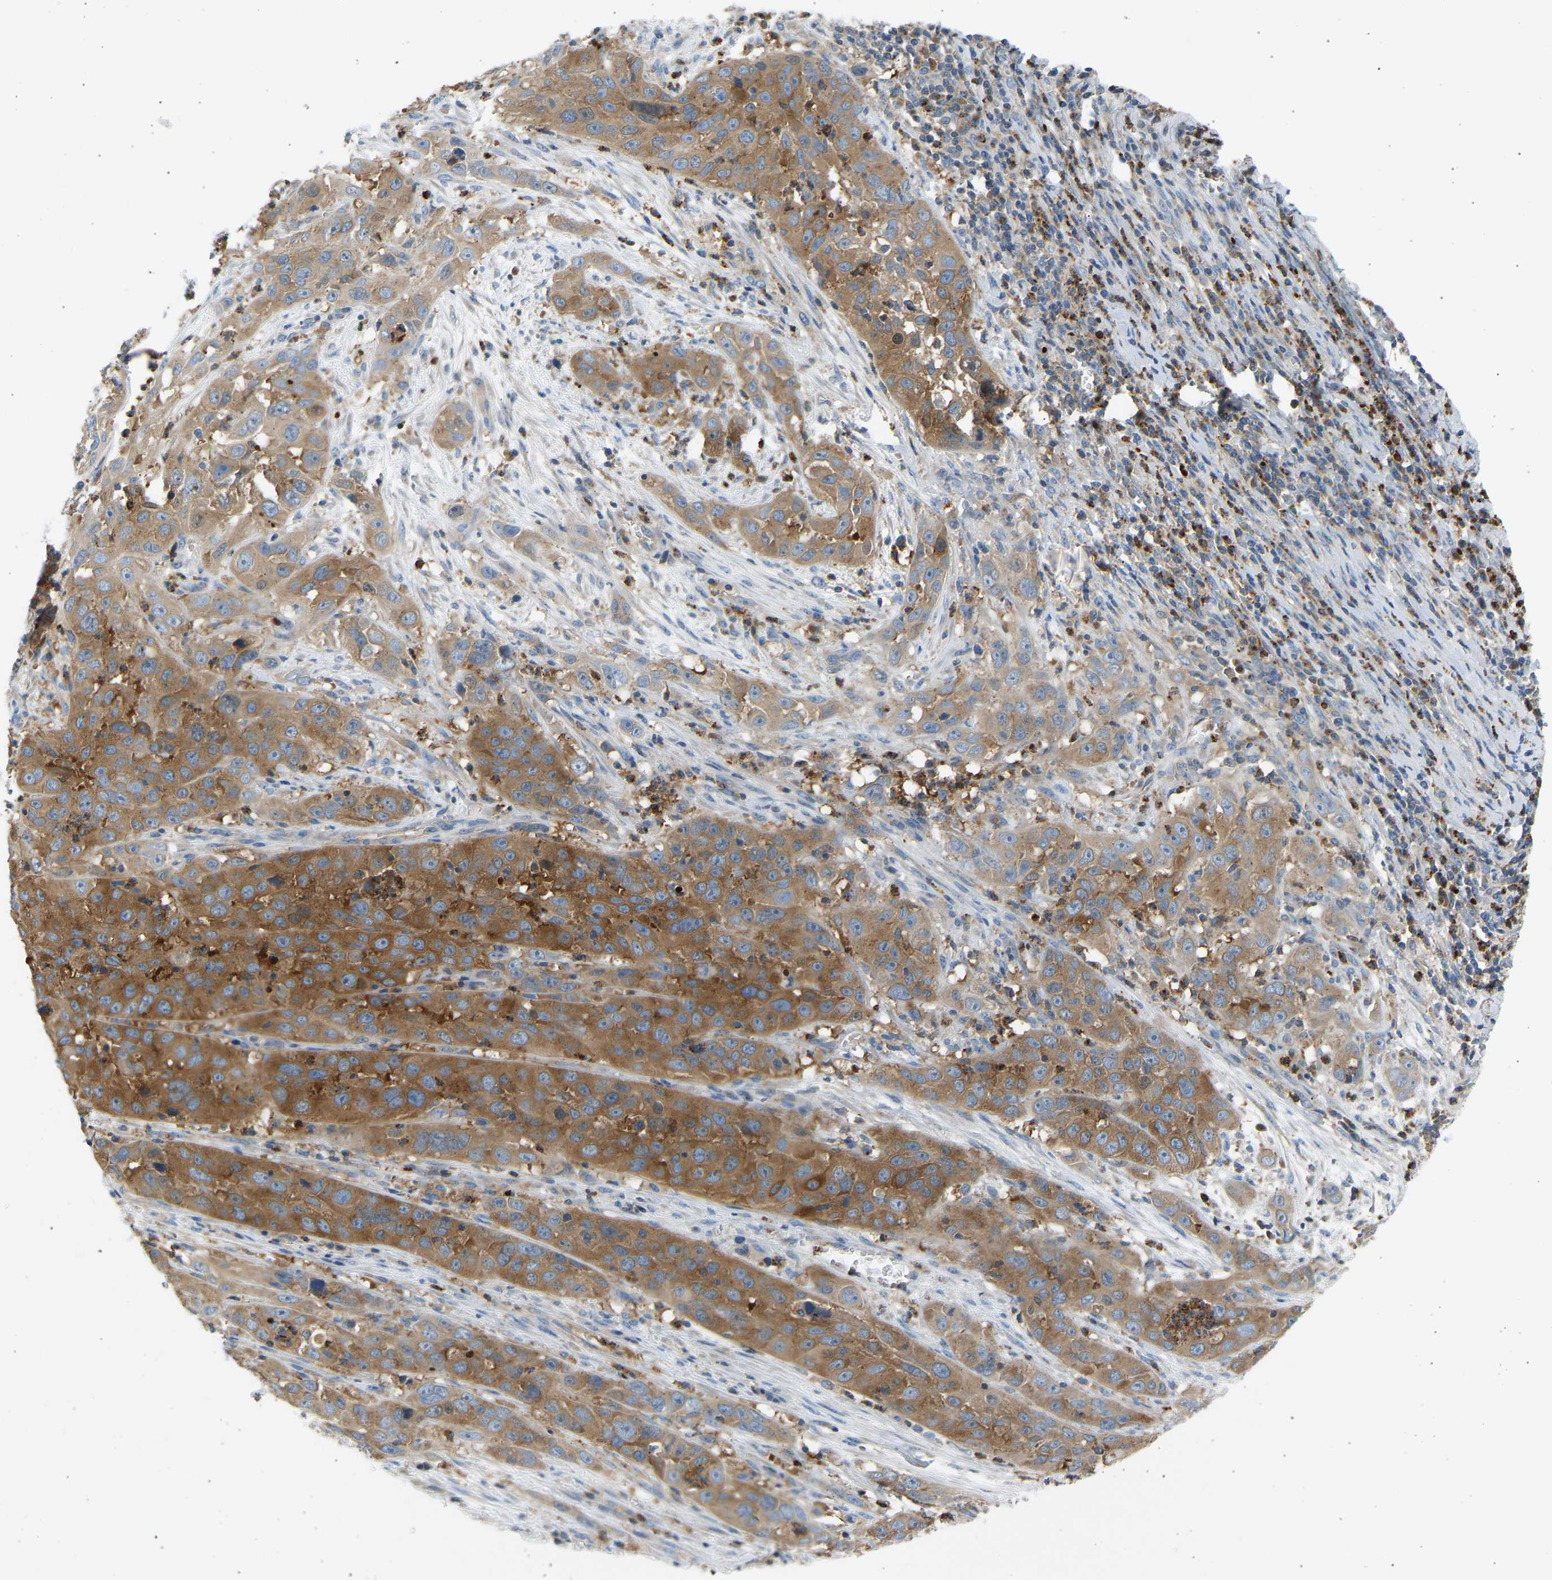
{"staining": {"intensity": "strong", "quantity": ">75%", "location": "cytoplasmic/membranous"}, "tissue": "cervical cancer", "cell_type": "Tumor cells", "image_type": "cancer", "snomed": [{"axis": "morphology", "description": "Squamous cell carcinoma, NOS"}, {"axis": "topography", "description": "Cervix"}], "caption": "Human cervical cancer stained for a protein (brown) exhibits strong cytoplasmic/membranous positive positivity in about >75% of tumor cells.", "gene": "TRIM50", "patient": {"sex": "female", "age": 32}}